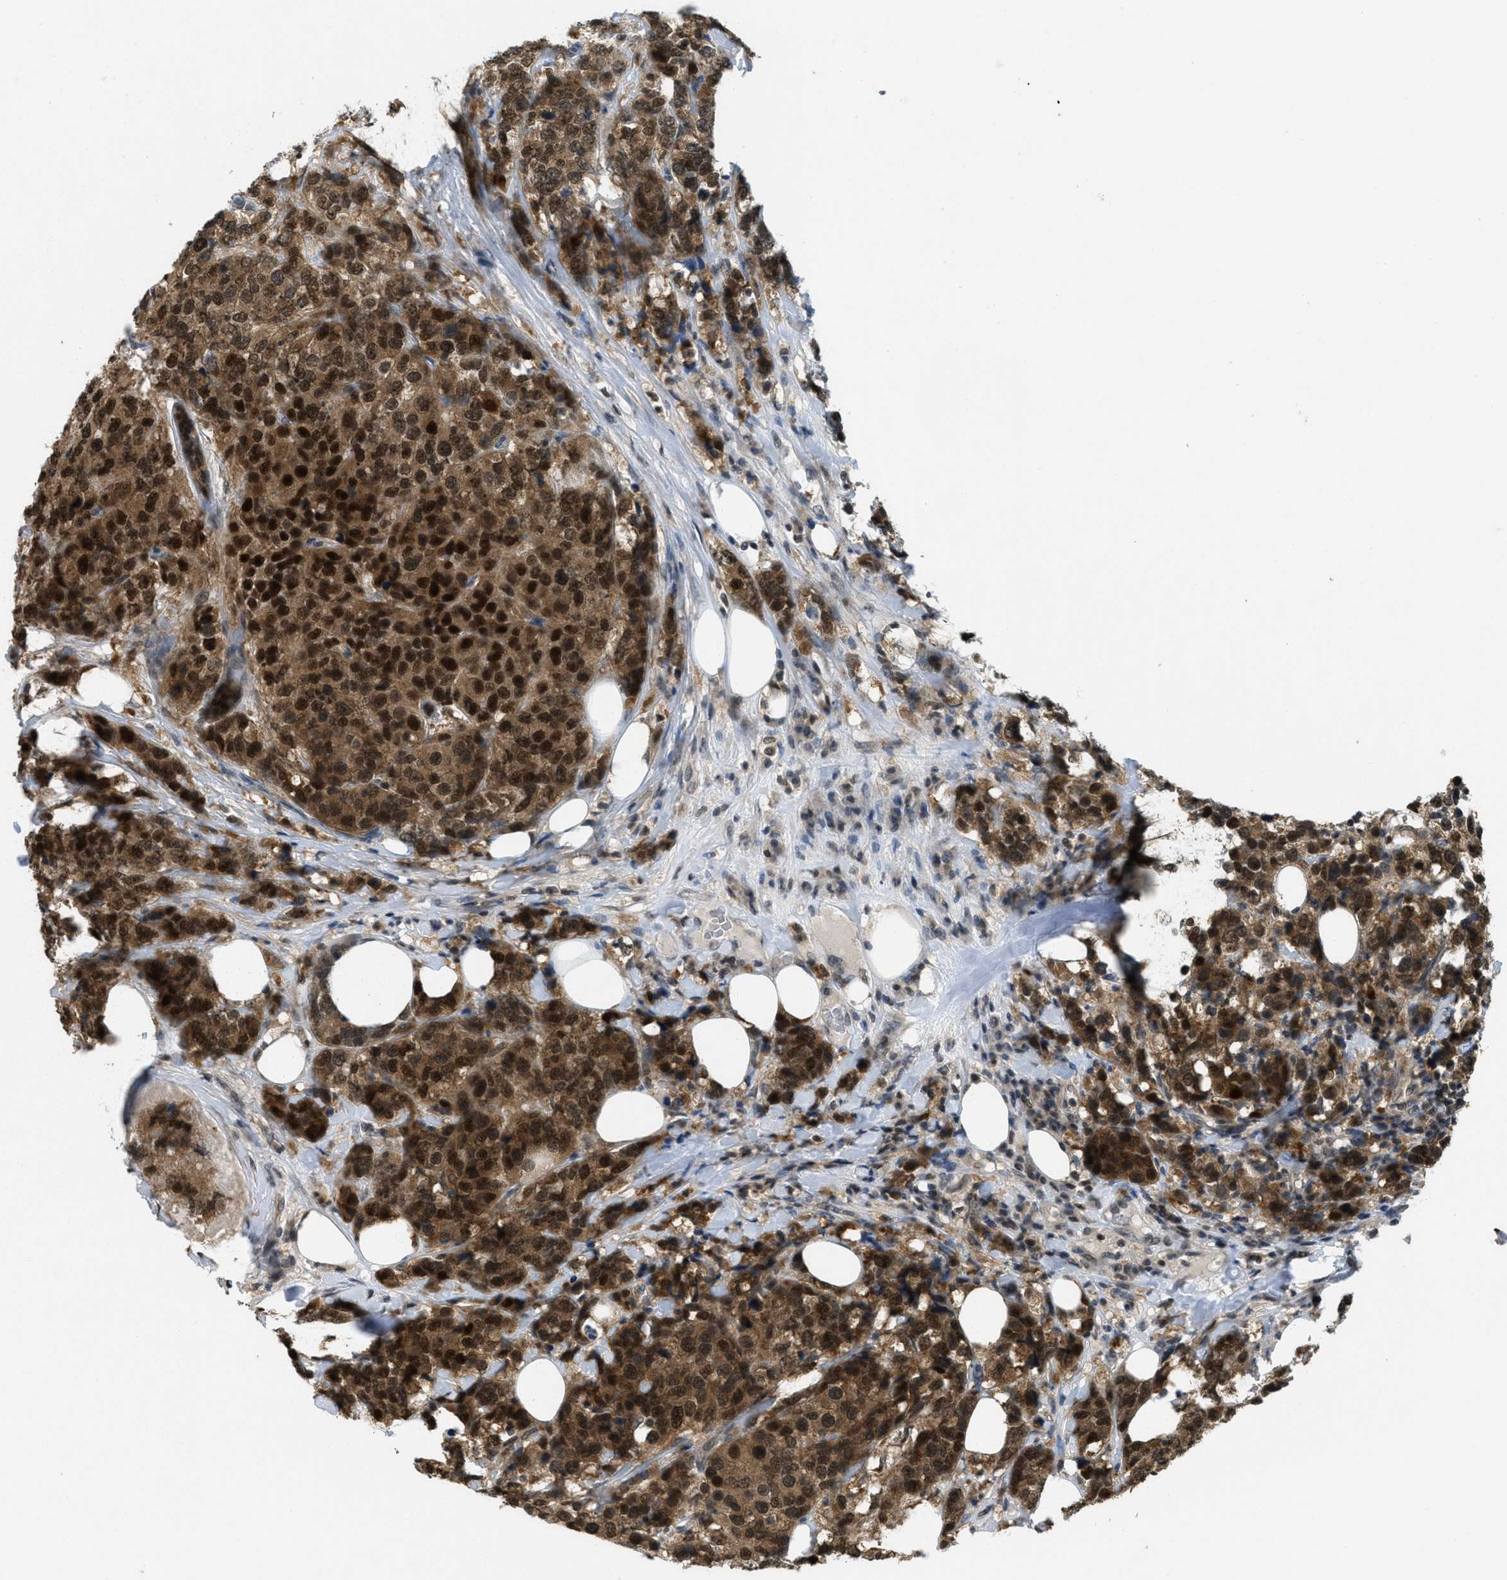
{"staining": {"intensity": "strong", "quantity": ">75%", "location": "cytoplasmic/membranous,nuclear"}, "tissue": "breast cancer", "cell_type": "Tumor cells", "image_type": "cancer", "snomed": [{"axis": "morphology", "description": "Lobular carcinoma"}, {"axis": "topography", "description": "Breast"}], "caption": "Immunohistochemistry histopathology image of neoplastic tissue: lobular carcinoma (breast) stained using immunohistochemistry (IHC) exhibits high levels of strong protein expression localized specifically in the cytoplasmic/membranous and nuclear of tumor cells, appearing as a cytoplasmic/membranous and nuclear brown color.", "gene": "DNAJB1", "patient": {"sex": "female", "age": 59}}